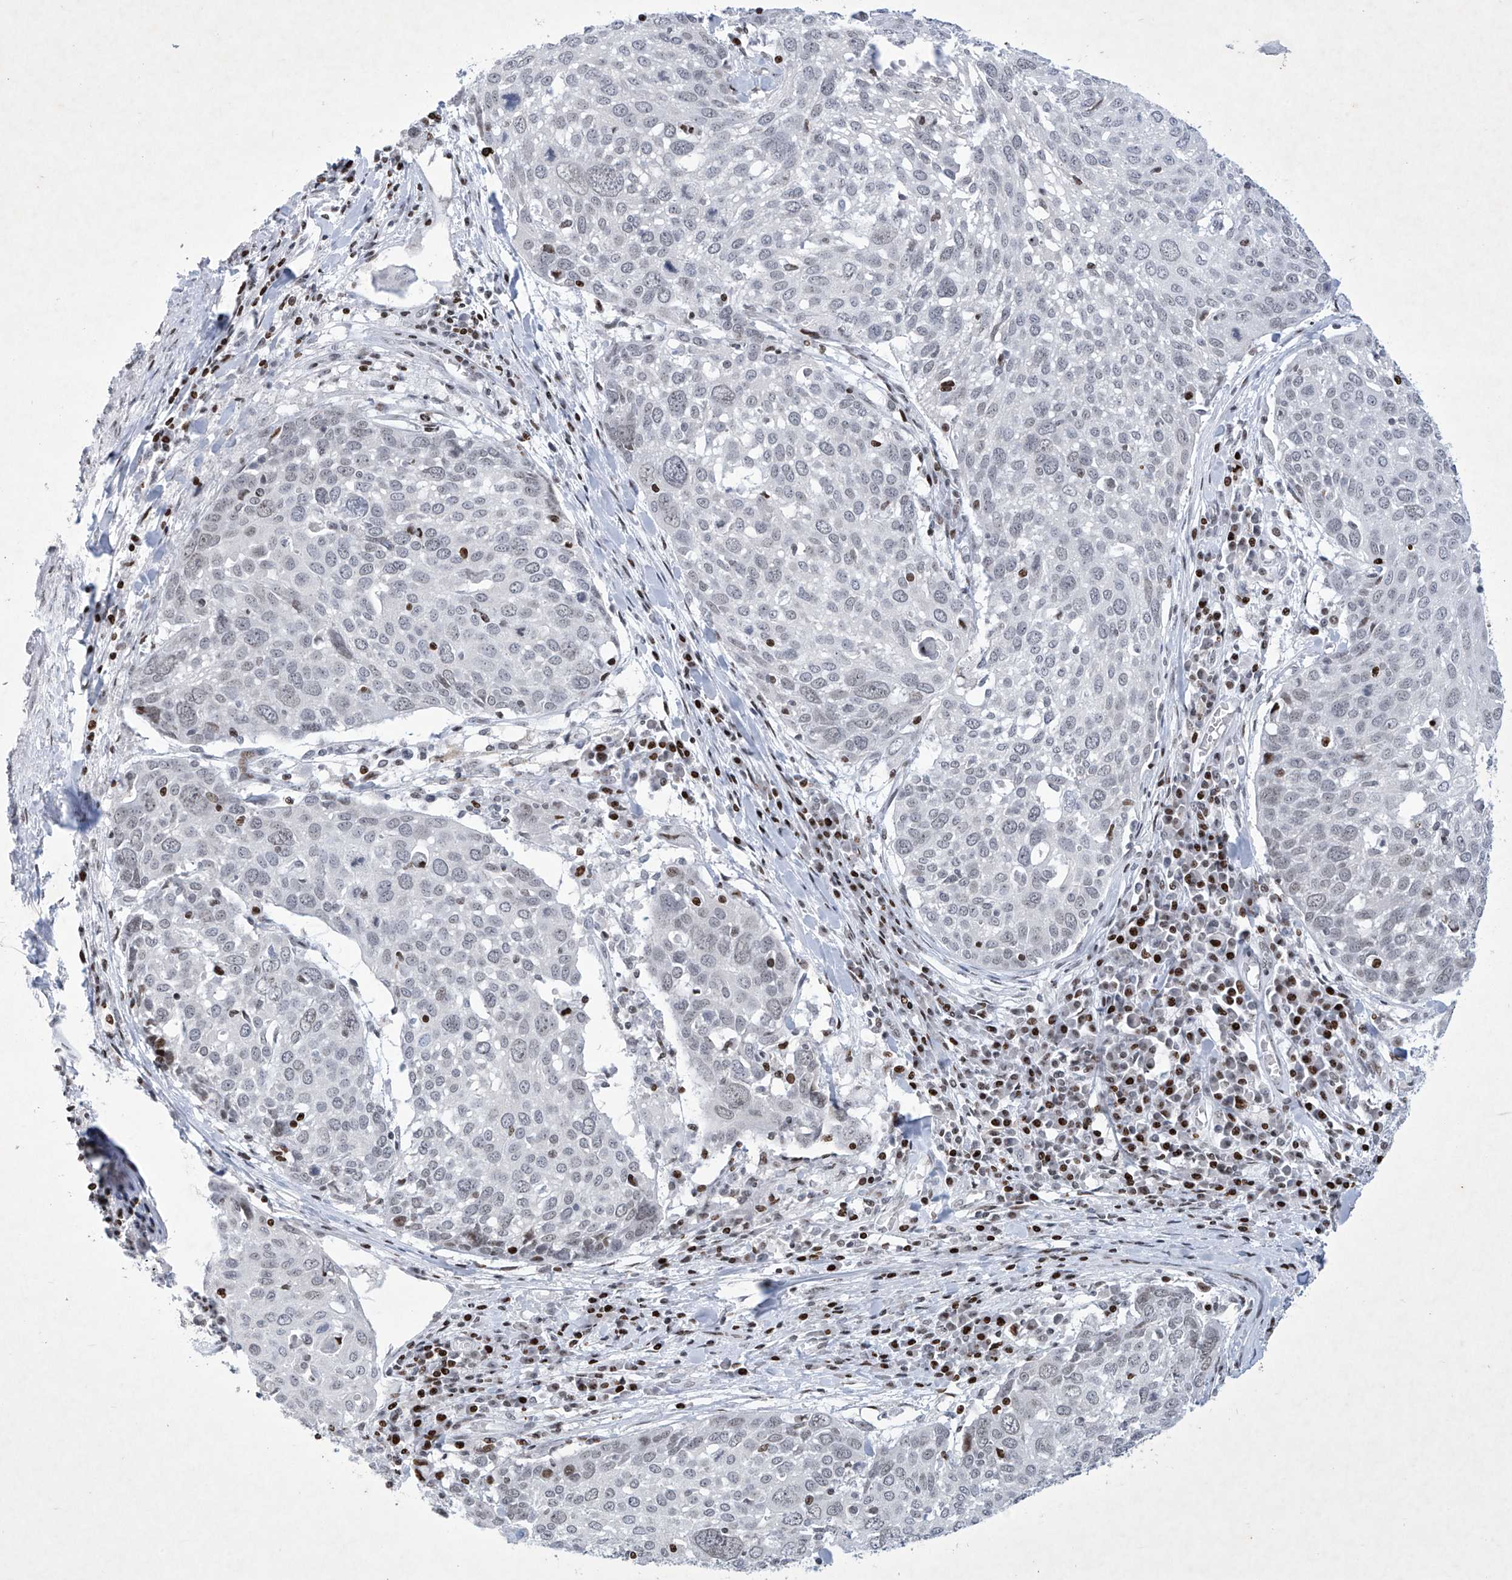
{"staining": {"intensity": "weak", "quantity": "<25%", "location": "nuclear"}, "tissue": "lung cancer", "cell_type": "Tumor cells", "image_type": "cancer", "snomed": [{"axis": "morphology", "description": "Squamous cell carcinoma, NOS"}, {"axis": "topography", "description": "Lung"}], "caption": "IHC micrograph of lung cancer stained for a protein (brown), which reveals no positivity in tumor cells.", "gene": "RFX7", "patient": {"sex": "male", "age": 65}}